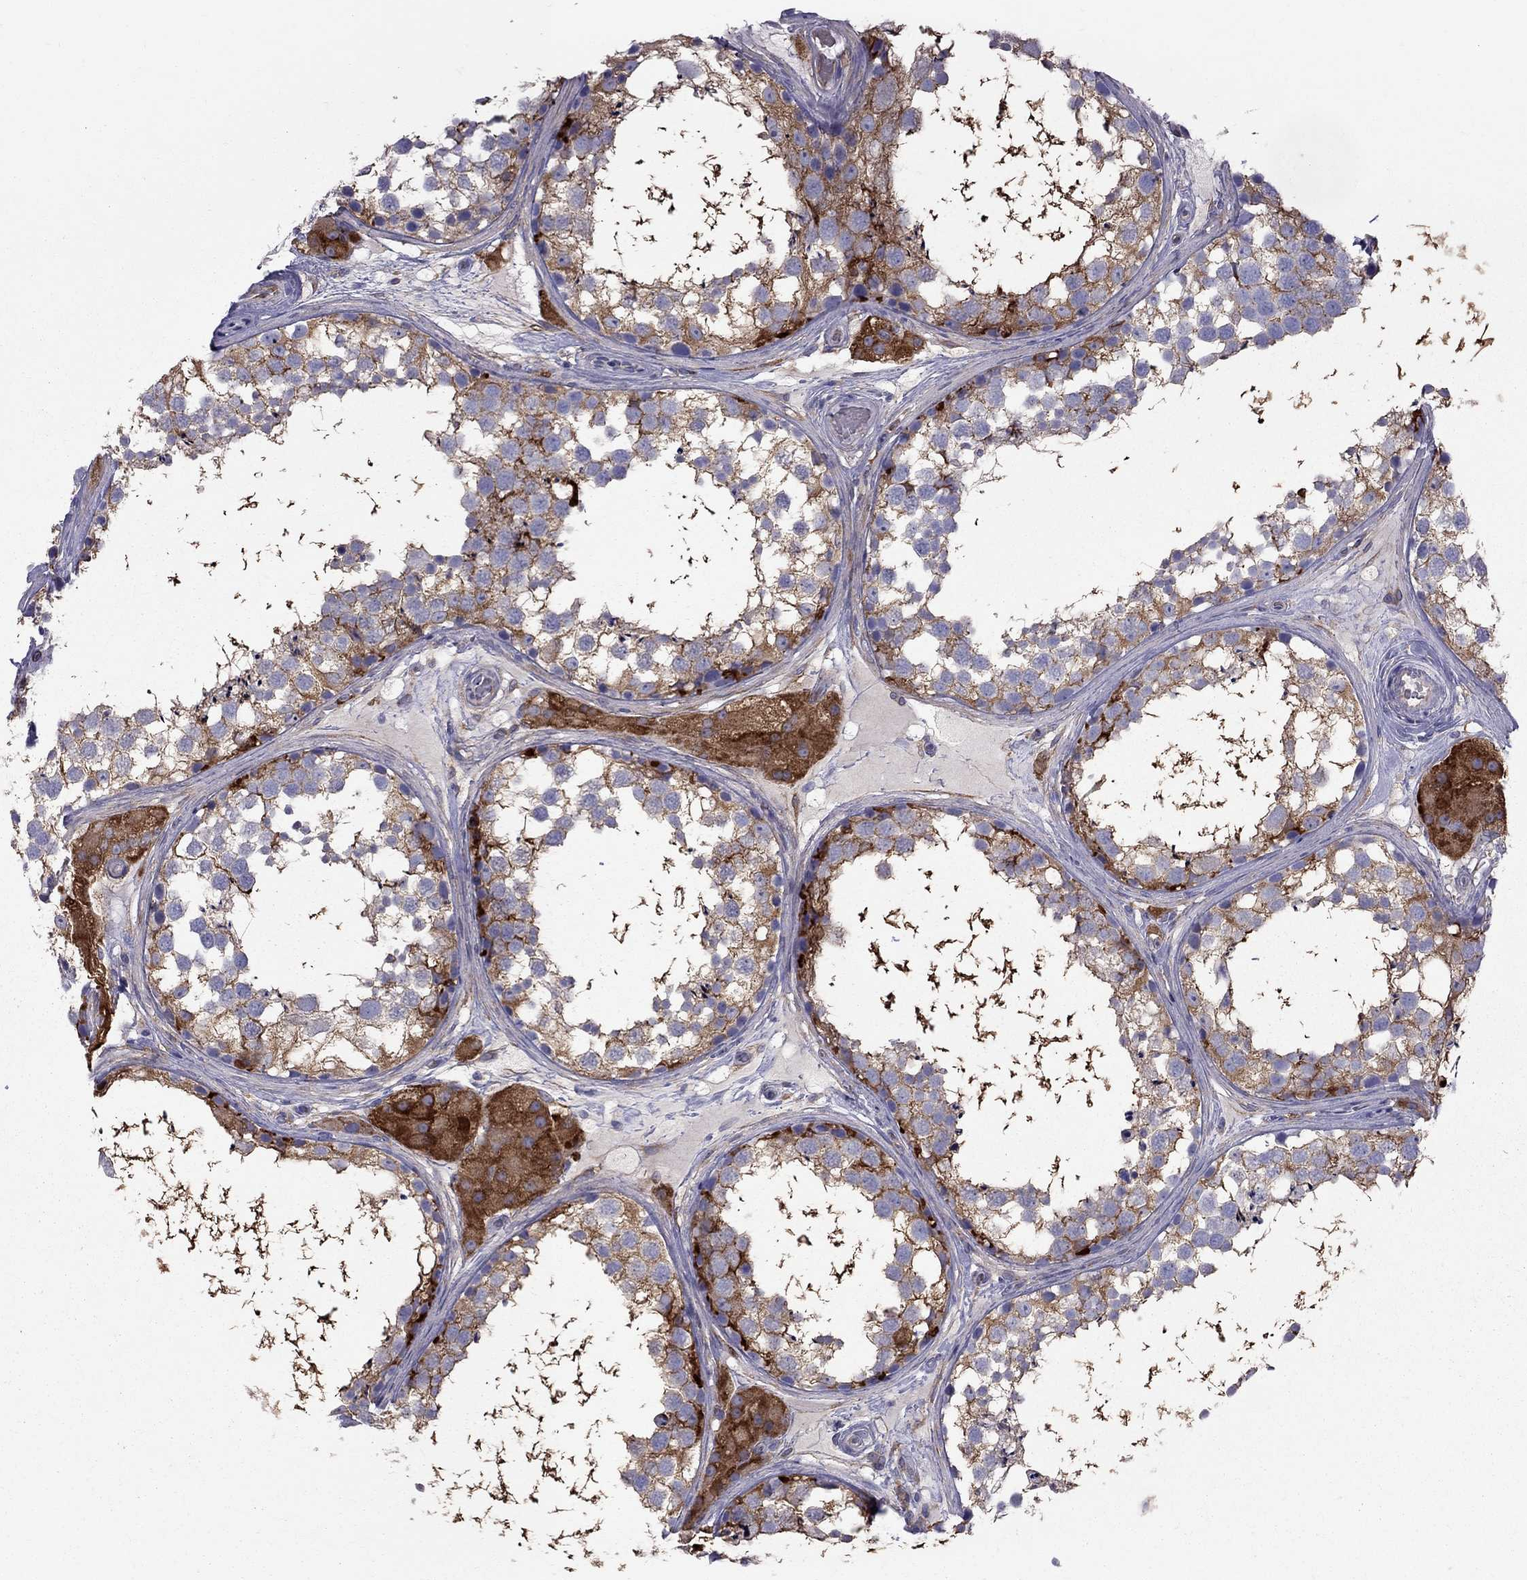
{"staining": {"intensity": "strong", "quantity": ">75%", "location": "cytoplasmic/membranous"}, "tissue": "testis", "cell_type": "Cells in seminiferous ducts", "image_type": "normal", "snomed": [{"axis": "morphology", "description": "Normal tissue, NOS"}, {"axis": "morphology", "description": "Seminoma, NOS"}, {"axis": "topography", "description": "Testis"}], "caption": "DAB (3,3'-diaminobenzidine) immunohistochemical staining of benign human testis shows strong cytoplasmic/membranous protein staining in approximately >75% of cells in seminiferous ducts. The protein is stained brown, and the nuclei are stained in blue (DAB (3,3'-diaminobenzidine) IHC with brightfield microscopy, high magnification).", "gene": "EIF4E3", "patient": {"sex": "male", "age": 65}}